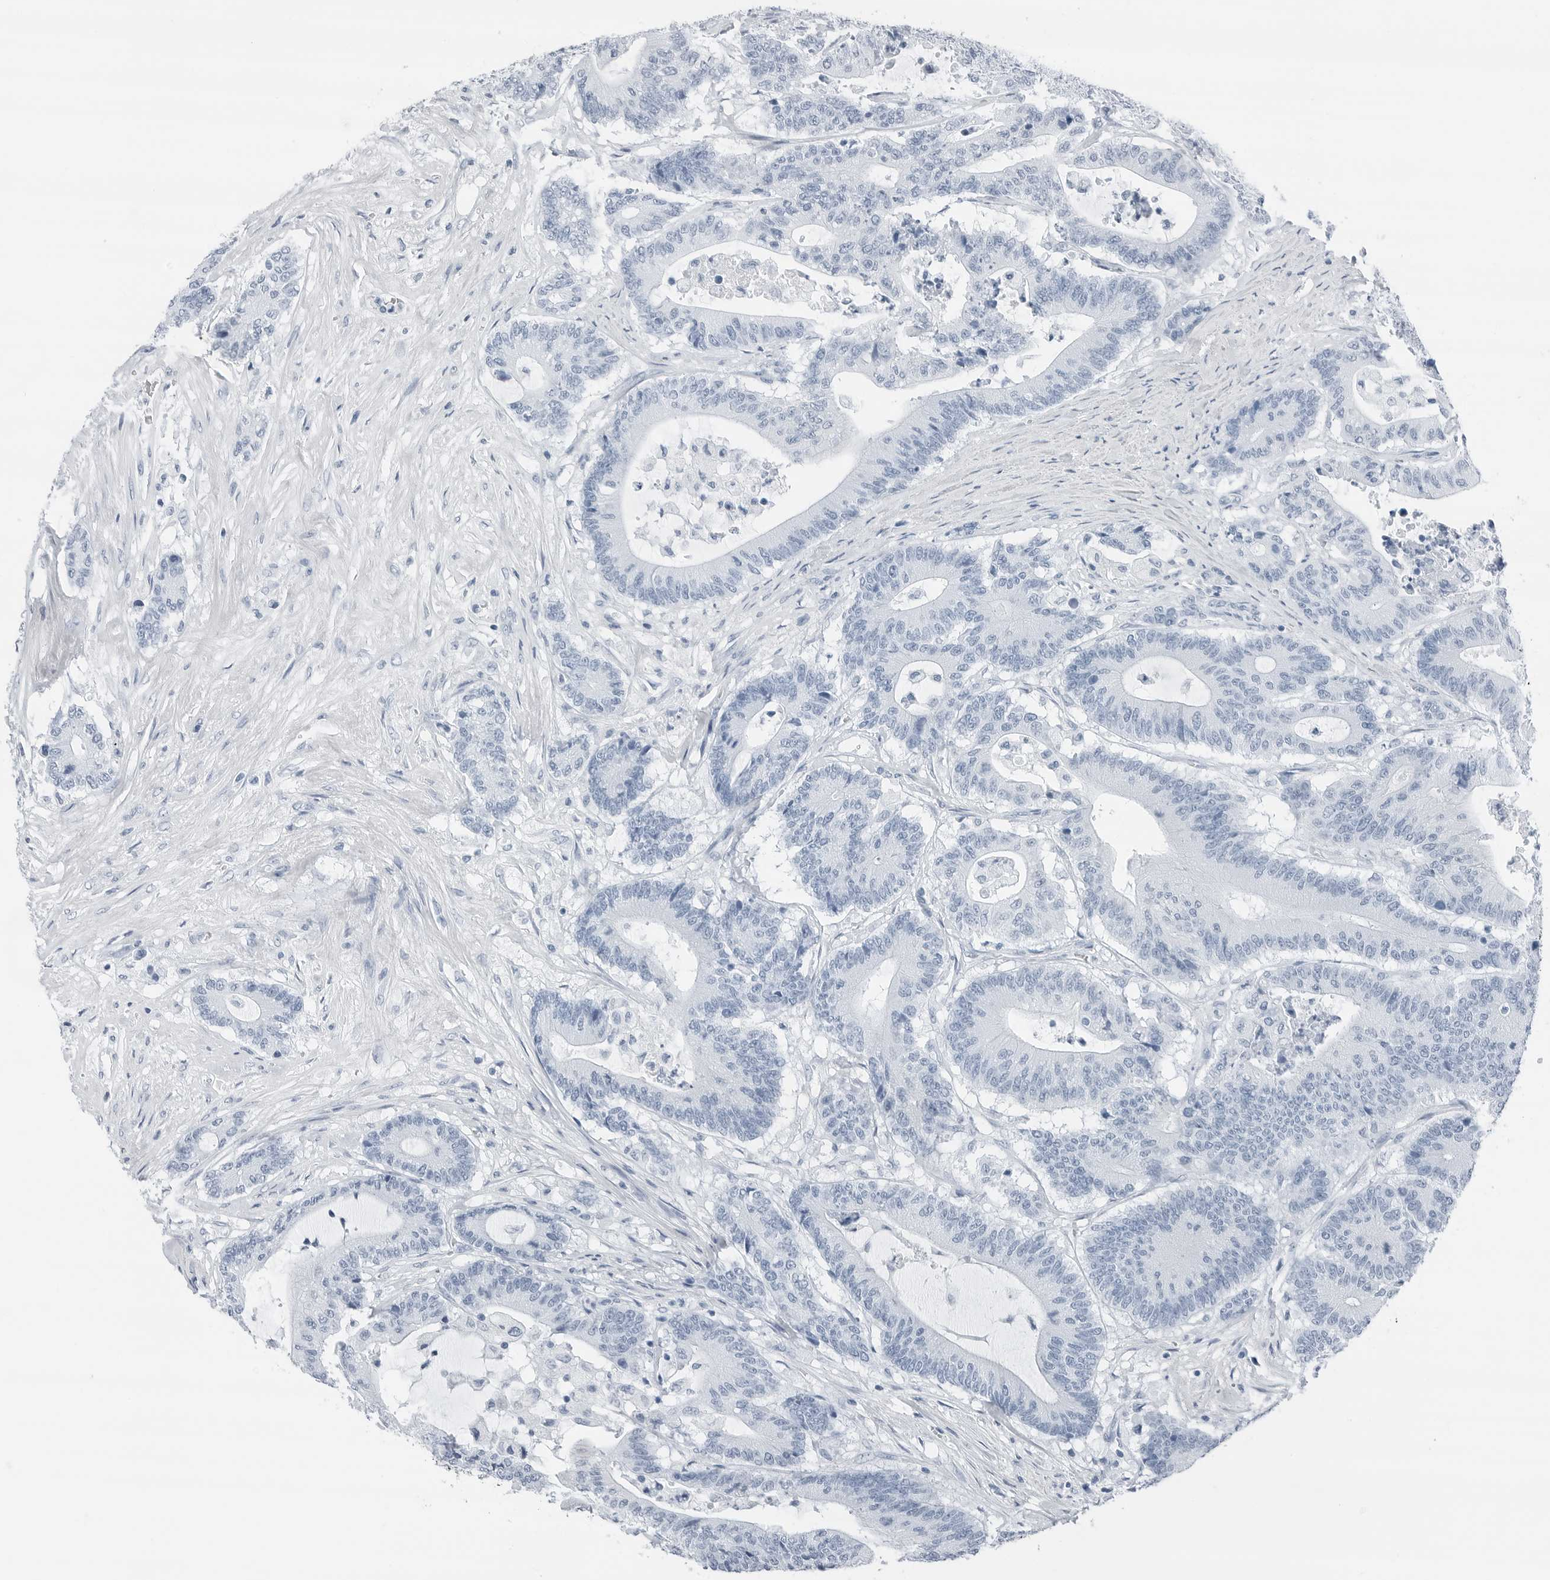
{"staining": {"intensity": "negative", "quantity": "none", "location": "none"}, "tissue": "colorectal cancer", "cell_type": "Tumor cells", "image_type": "cancer", "snomed": [{"axis": "morphology", "description": "Adenocarcinoma, NOS"}, {"axis": "topography", "description": "Colon"}], "caption": "A high-resolution image shows immunohistochemistry (IHC) staining of colorectal cancer (adenocarcinoma), which demonstrates no significant expression in tumor cells. (DAB (3,3'-diaminobenzidine) immunohistochemistry (IHC) with hematoxylin counter stain).", "gene": "SLPI", "patient": {"sex": "female", "age": 84}}